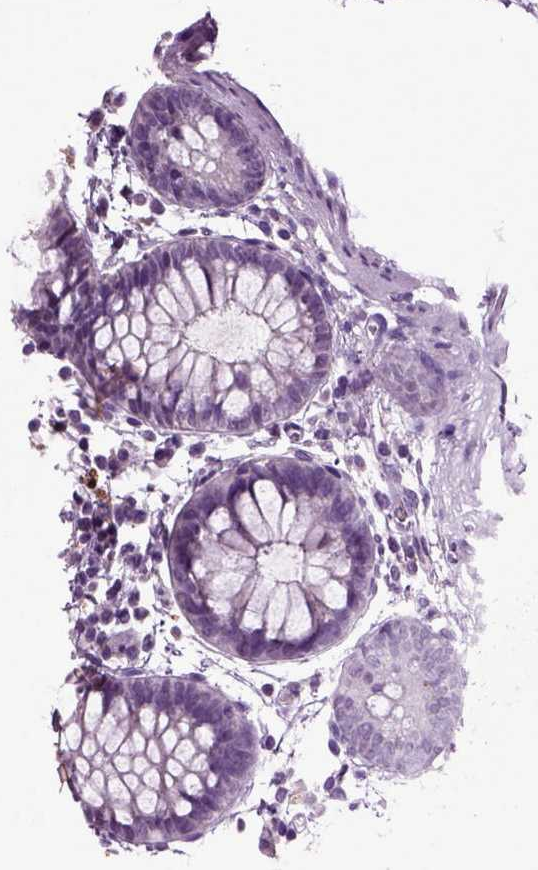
{"staining": {"intensity": "negative", "quantity": "none", "location": "none"}, "tissue": "rectum", "cell_type": "Glandular cells", "image_type": "normal", "snomed": [{"axis": "morphology", "description": "Normal tissue, NOS"}, {"axis": "topography", "description": "Rectum"}], "caption": "An immunohistochemistry (IHC) micrograph of normal rectum is shown. There is no staining in glandular cells of rectum.", "gene": "CRHR1", "patient": {"sex": "male", "age": 57}}